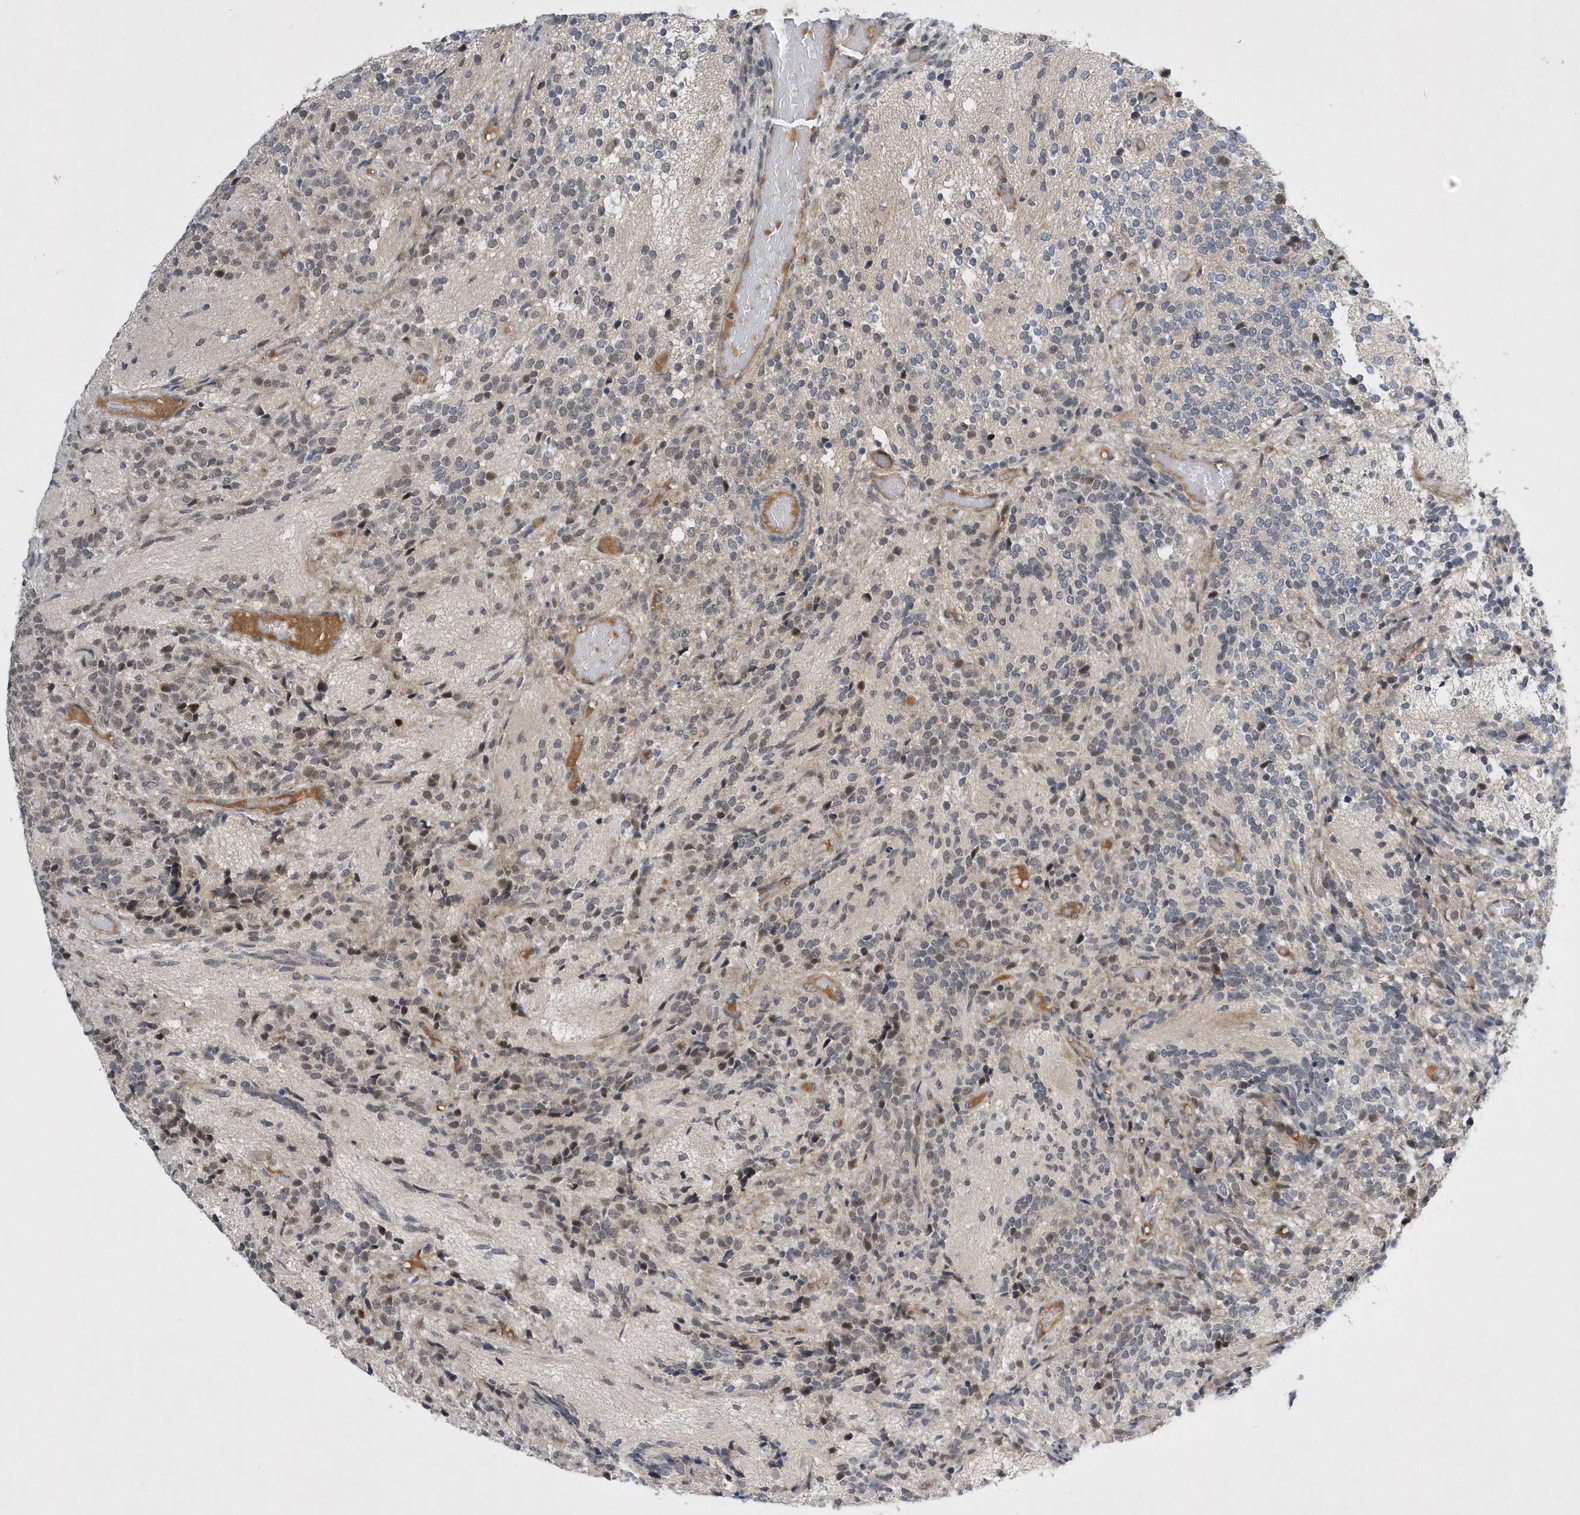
{"staining": {"intensity": "weak", "quantity": "<25%", "location": "cytoplasmic/membranous,nuclear"}, "tissue": "glioma", "cell_type": "Tumor cells", "image_type": "cancer", "snomed": [{"axis": "morphology", "description": "Glioma, malignant, Low grade"}, {"axis": "topography", "description": "Brain"}], "caption": "High power microscopy photomicrograph of an immunohistochemistry (IHC) micrograph of glioma, revealing no significant staining in tumor cells.", "gene": "FAM217A", "patient": {"sex": "female", "age": 1}}